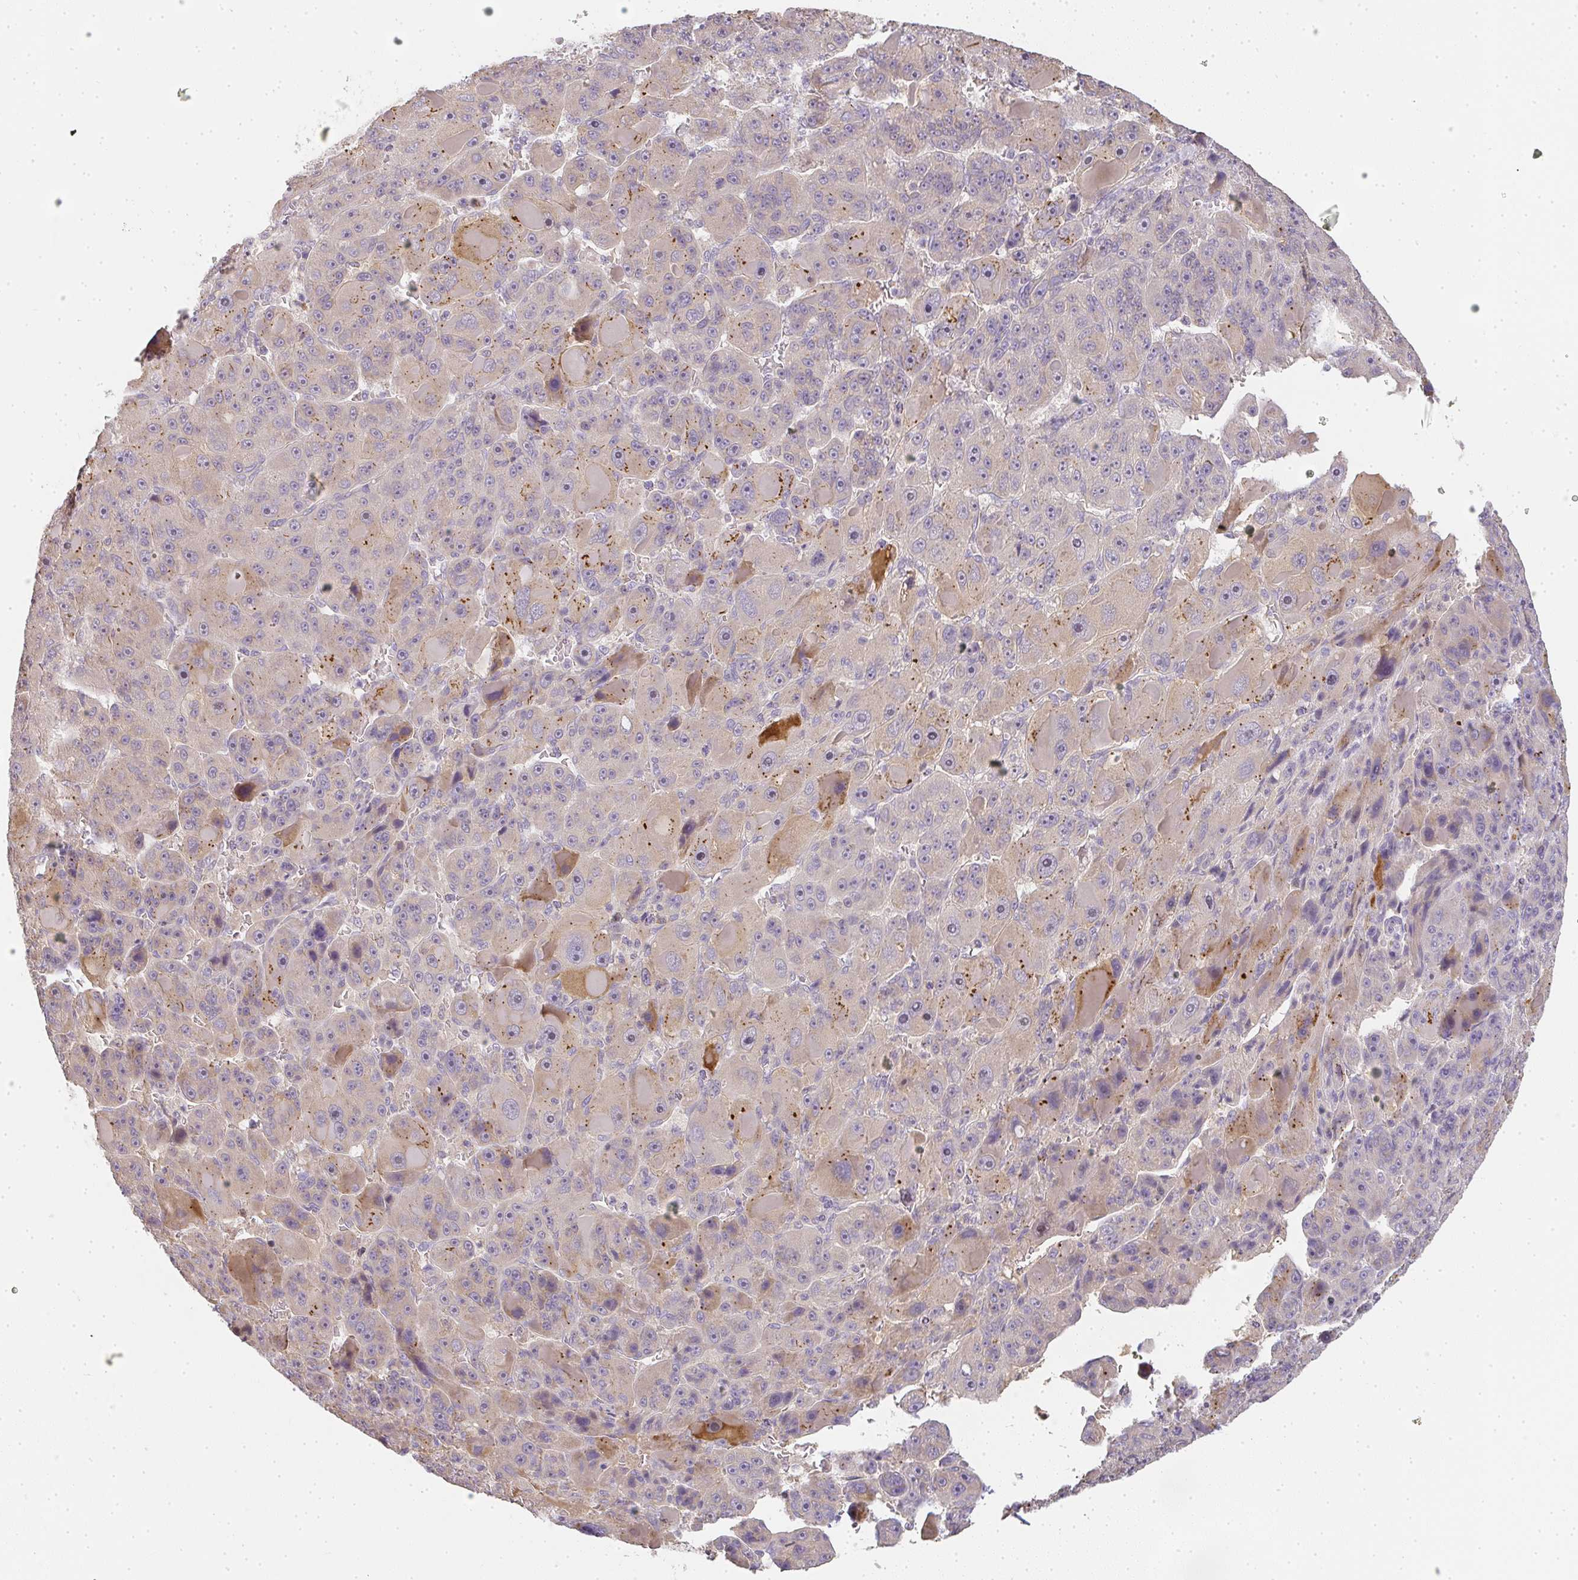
{"staining": {"intensity": "negative", "quantity": "none", "location": "none"}, "tissue": "liver cancer", "cell_type": "Tumor cells", "image_type": "cancer", "snomed": [{"axis": "morphology", "description": "Carcinoma, Hepatocellular, NOS"}, {"axis": "topography", "description": "Liver"}], "caption": "This is a histopathology image of IHC staining of liver hepatocellular carcinoma, which shows no staining in tumor cells.", "gene": "SLC35B3", "patient": {"sex": "male", "age": 76}}